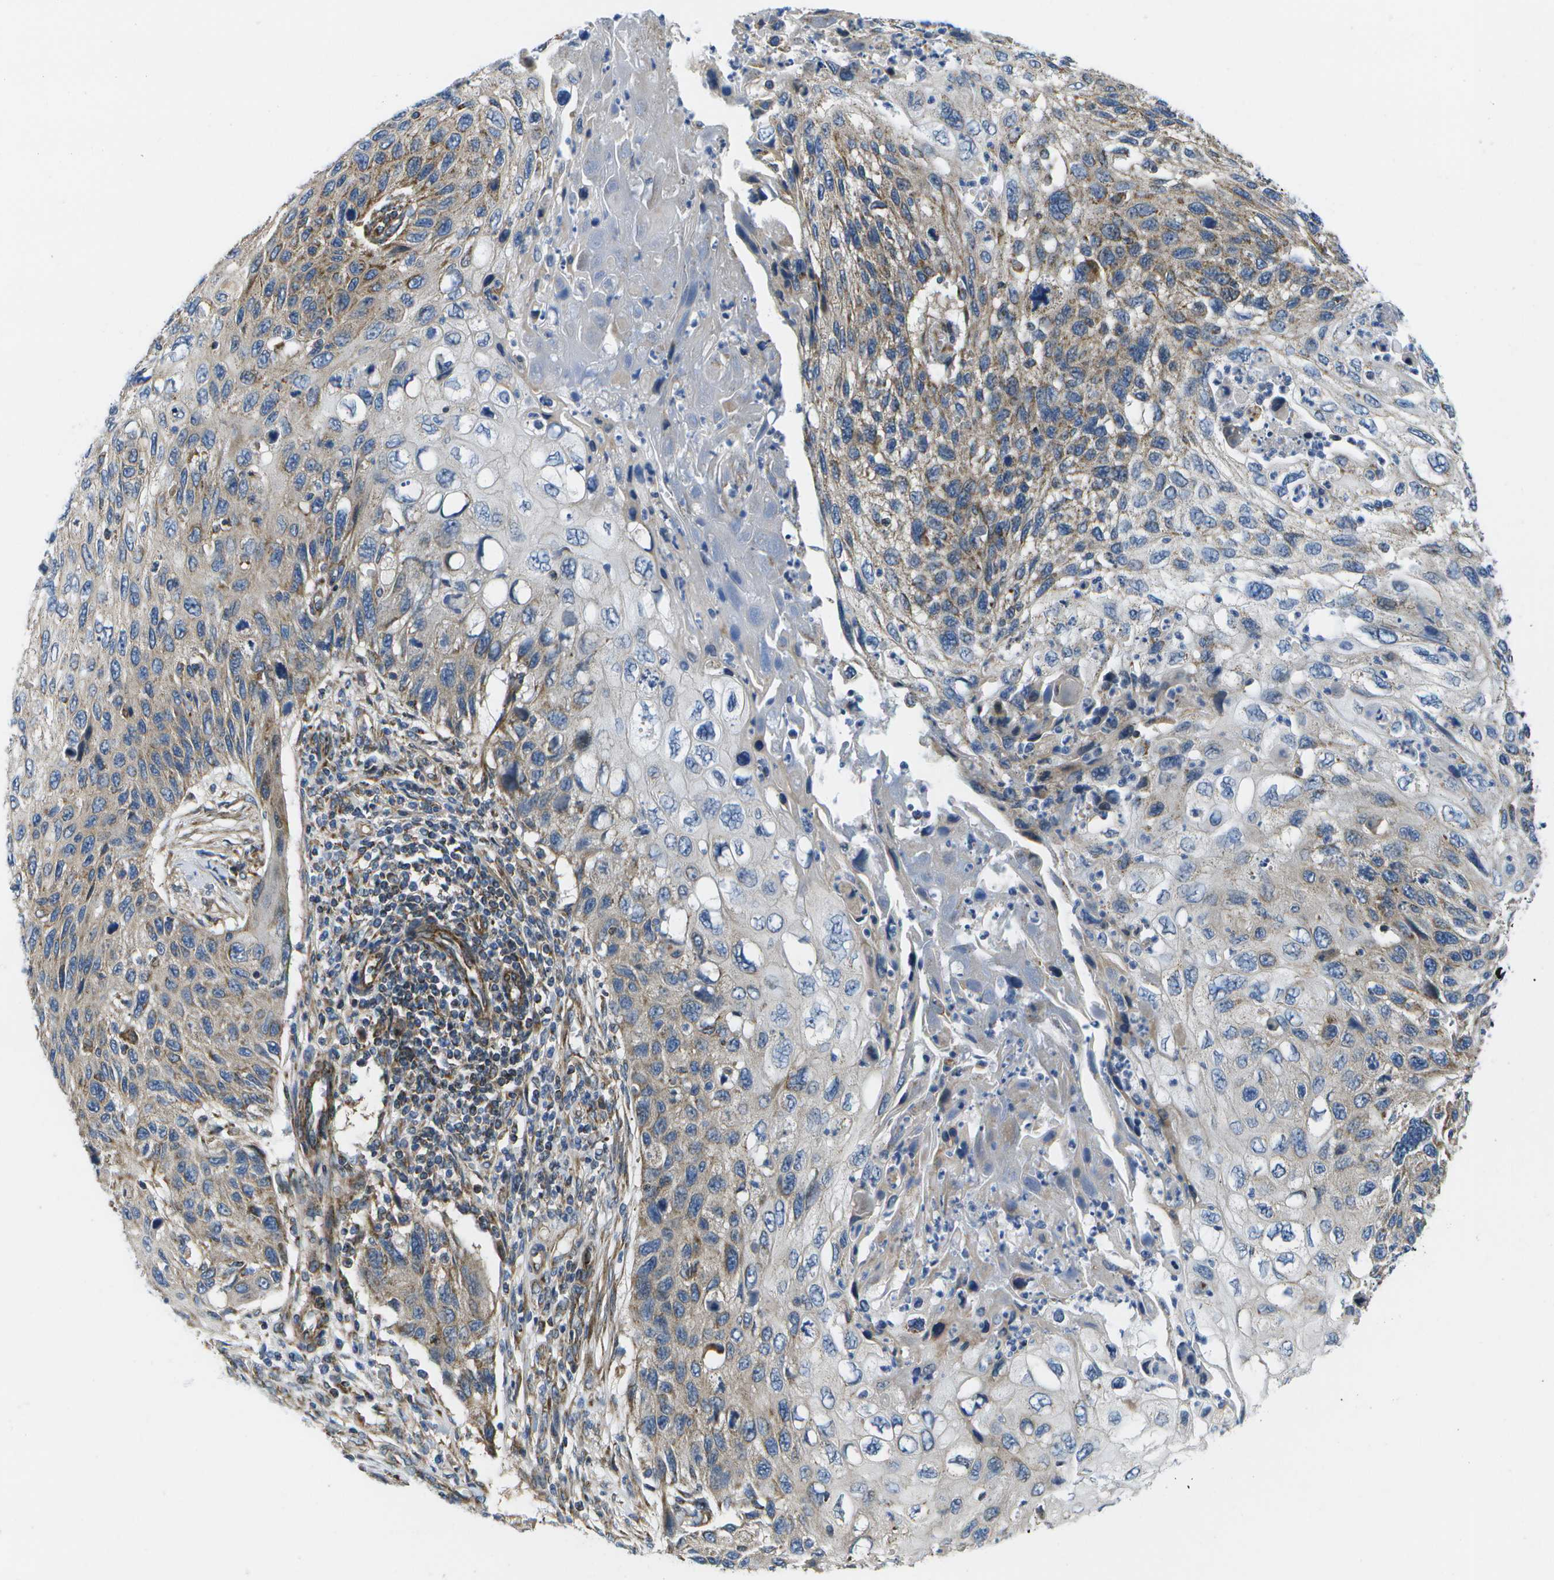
{"staining": {"intensity": "weak", "quantity": "25%-75%", "location": "cytoplasmic/membranous"}, "tissue": "cervical cancer", "cell_type": "Tumor cells", "image_type": "cancer", "snomed": [{"axis": "morphology", "description": "Squamous cell carcinoma, NOS"}, {"axis": "topography", "description": "Cervix"}], "caption": "IHC (DAB (3,3'-diaminobenzidine)) staining of human cervical cancer demonstrates weak cytoplasmic/membranous protein staining in approximately 25%-75% of tumor cells. (DAB (3,3'-diaminobenzidine) IHC with brightfield microscopy, high magnification).", "gene": "MVK", "patient": {"sex": "female", "age": 70}}